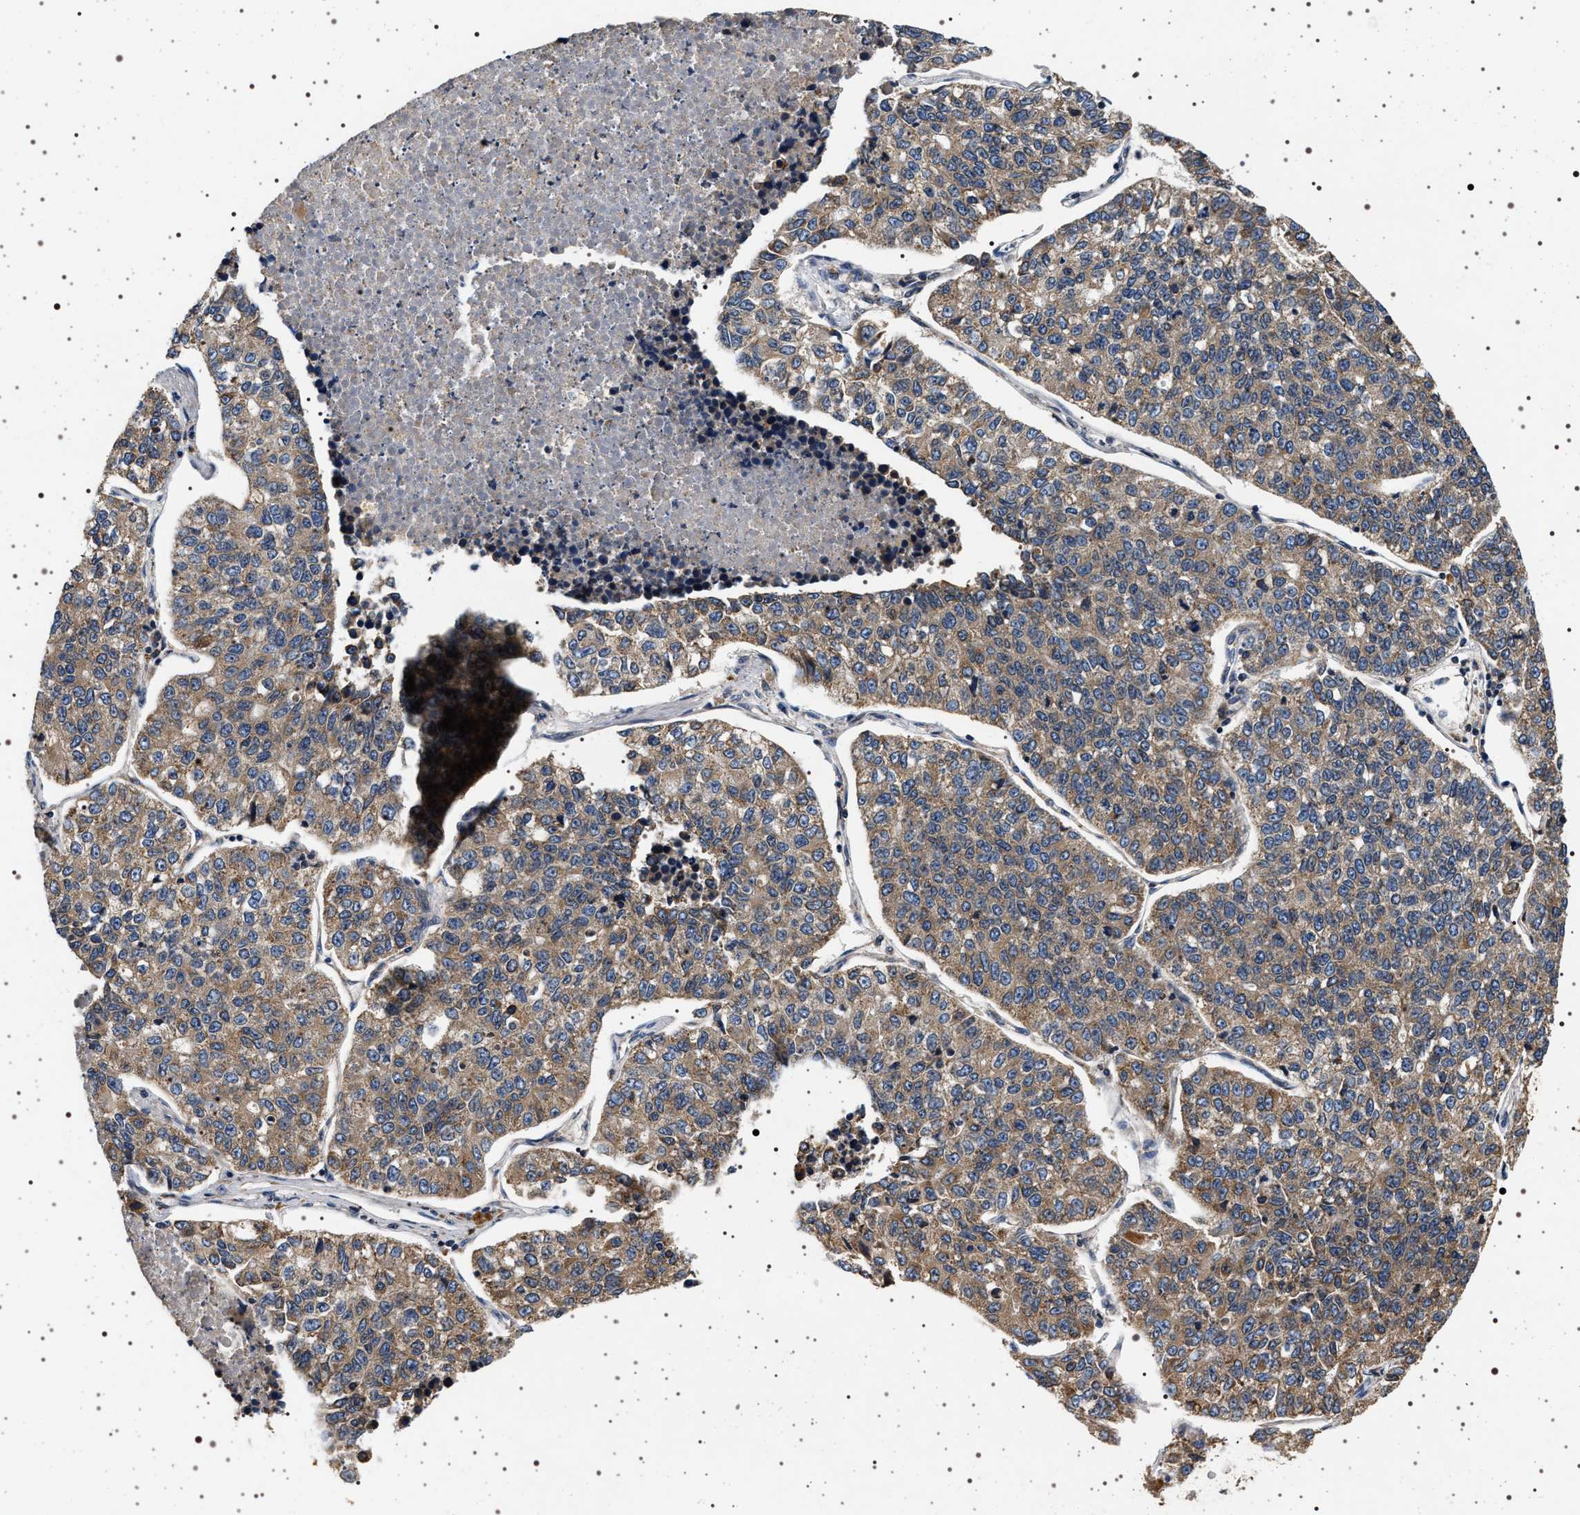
{"staining": {"intensity": "weak", "quantity": ">75%", "location": "cytoplasmic/membranous"}, "tissue": "lung cancer", "cell_type": "Tumor cells", "image_type": "cancer", "snomed": [{"axis": "morphology", "description": "Adenocarcinoma, NOS"}, {"axis": "topography", "description": "Lung"}], "caption": "Human adenocarcinoma (lung) stained for a protein (brown) exhibits weak cytoplasmic/membranous positive expression in about >75% of tumor cells.", "gene": "DCBLD2", "patient": {"sex": "male", "age": 49}}